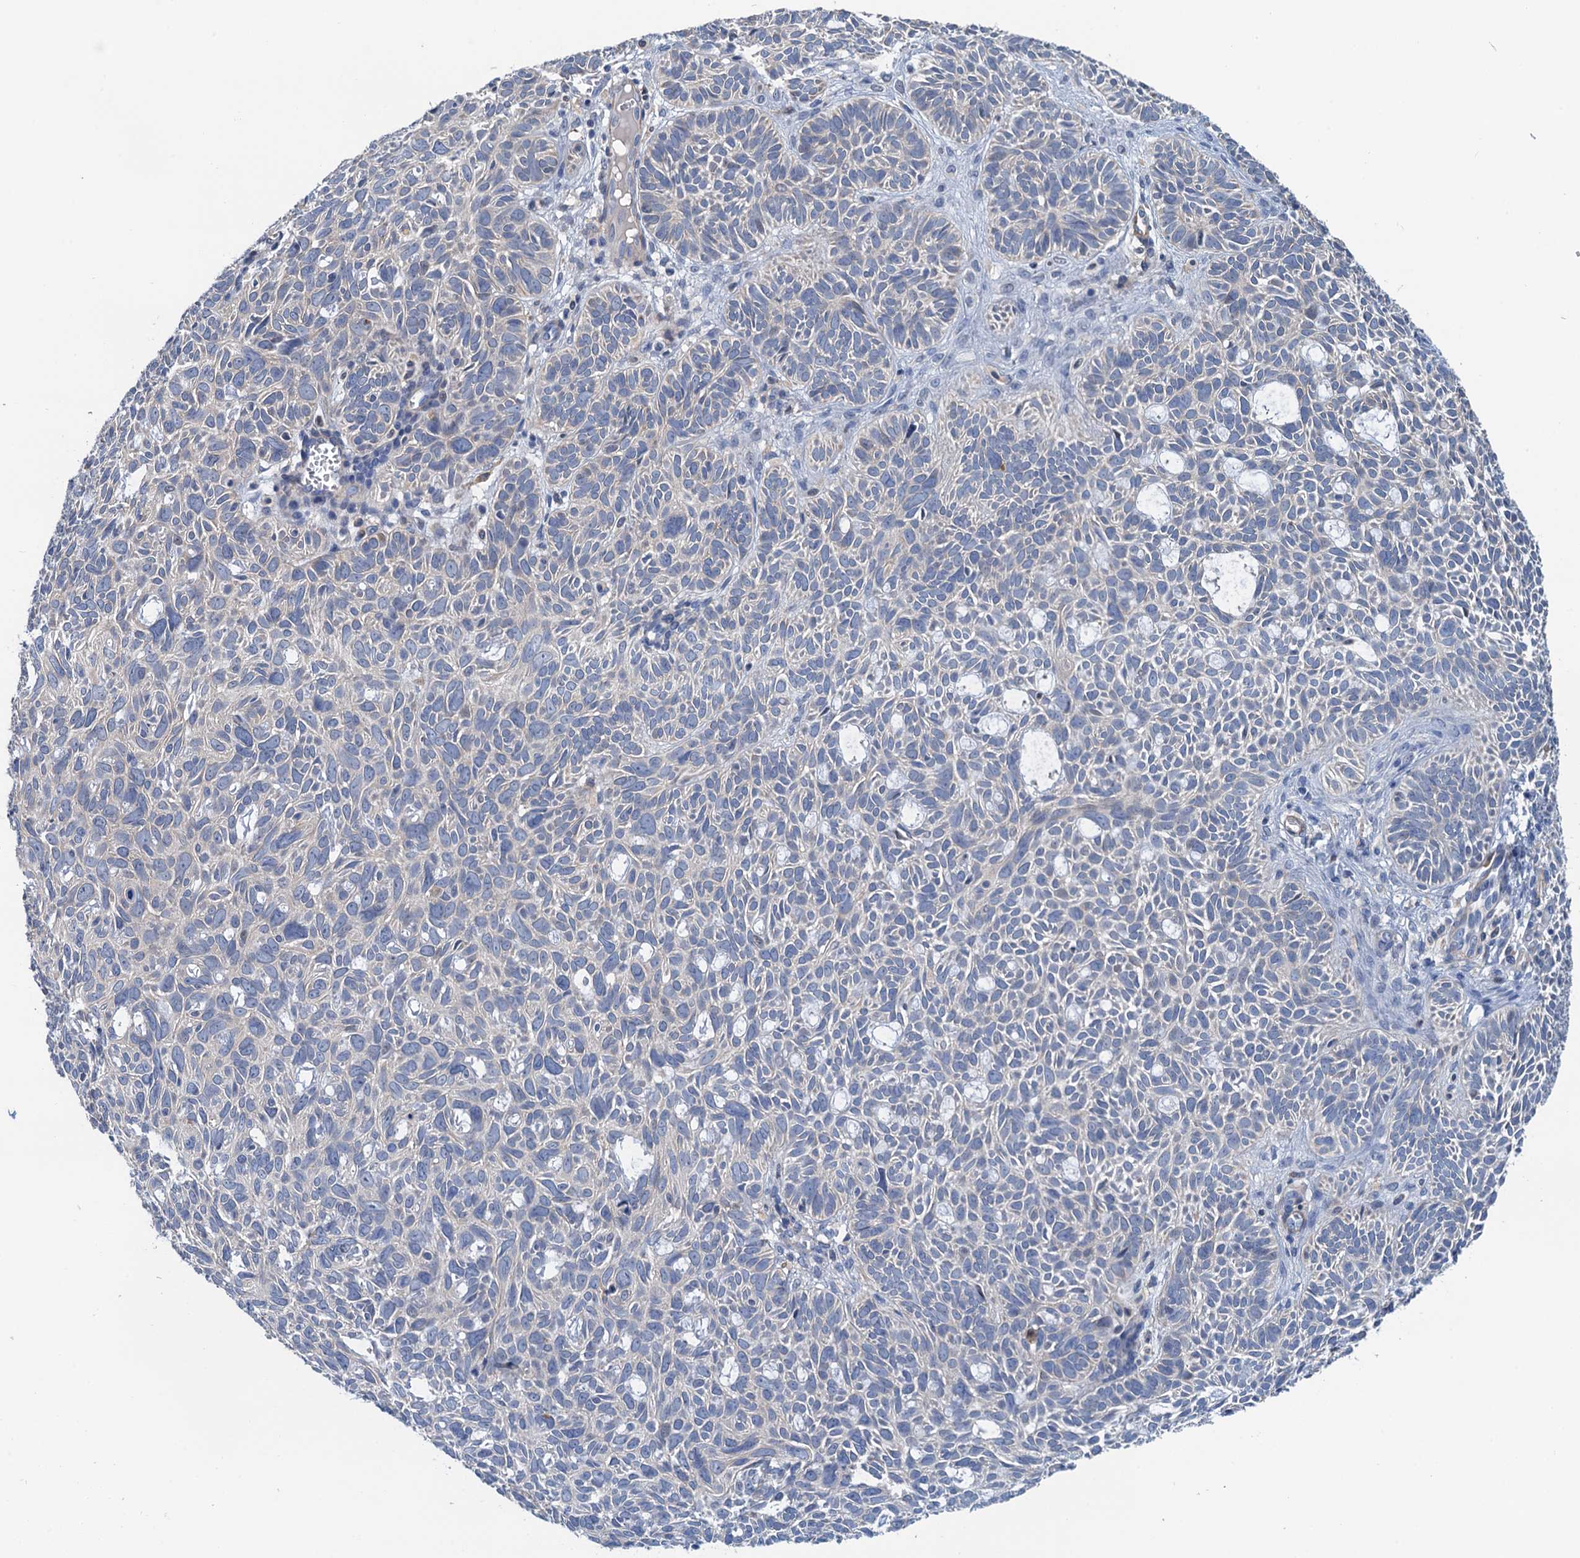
{"staining": {"intensity": "negative", "quantity": "none", "location": "none"}, "tissue": "skin cancer", "cell_type": "Tumor cells", "image_type": "cancer", "snomed": [{"axis": "morphology", "description": "Basal cell carcinoma"}, {"axis": "topography", "description": "Skin"}], "caption": "Immunohistochemistry histopathology image of skin basal cell carcinoma stained for a protein (brown), which demonstrates no positivity in tumor cells.", "gene": "CSTPP1", "patient": {"sex": "male", "age": 69}}